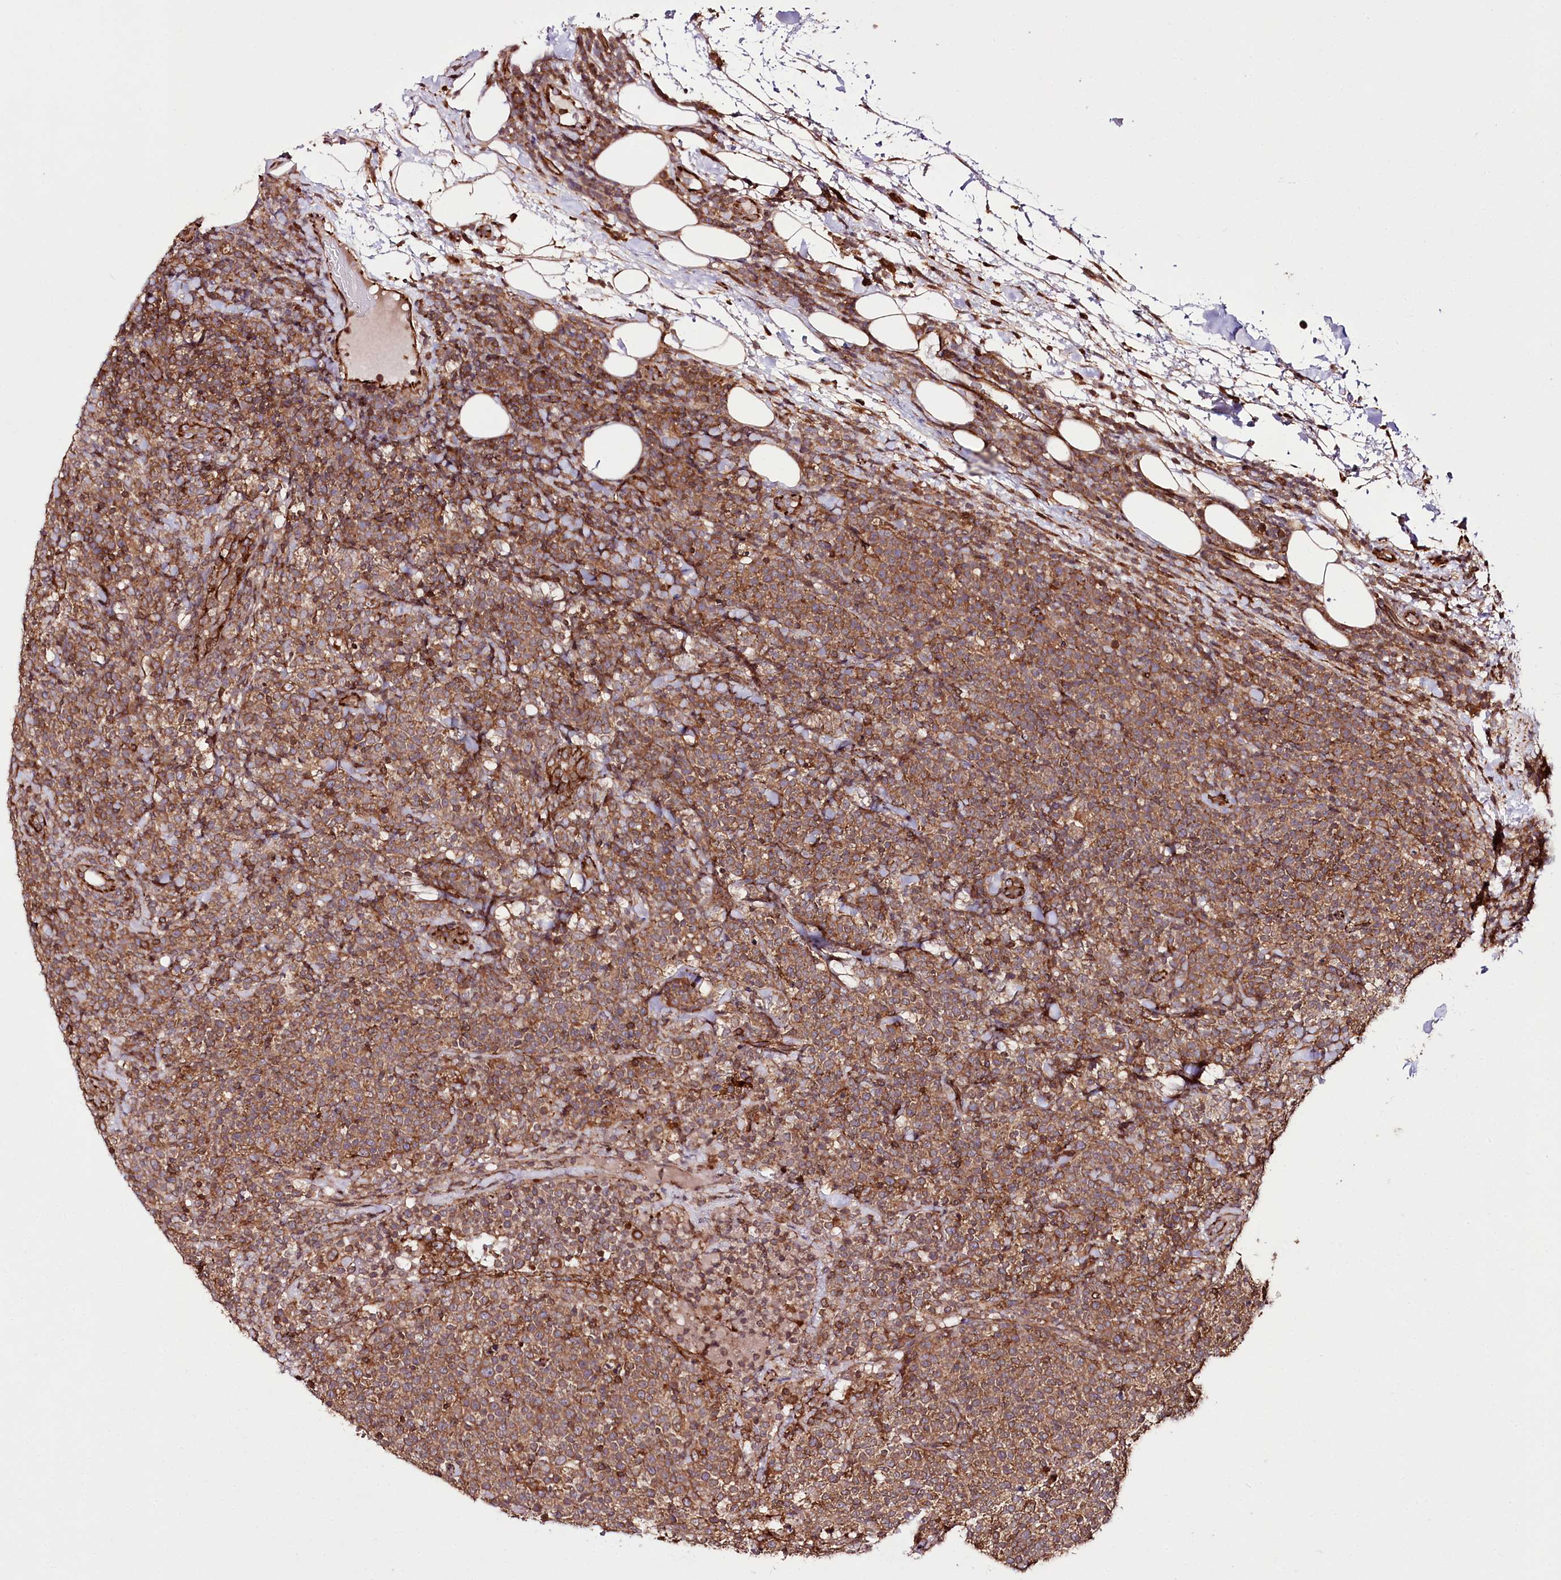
{"staining": {"intensity": "moderate", "quantity": "25%-75%", "location": "cytoplasmic/membranous"}, "tissue": "lymphoma", "cell_type": "Tumor cells", "image_type": "cancer", "snomed": [{"axis": "morphology", "description": "Malignant lymphoma, non-Hodgkin's type, High grade"}, {"axis": "topography", "description": "Lymph node"}], "caption": "Protein staining of lymphoma tissue reveals moderate cytoplasmic/membranous expression in about 25%-75% of tumor cells.", "gene": "DHX29", "patient": {"sex": "male", "age": 61}}